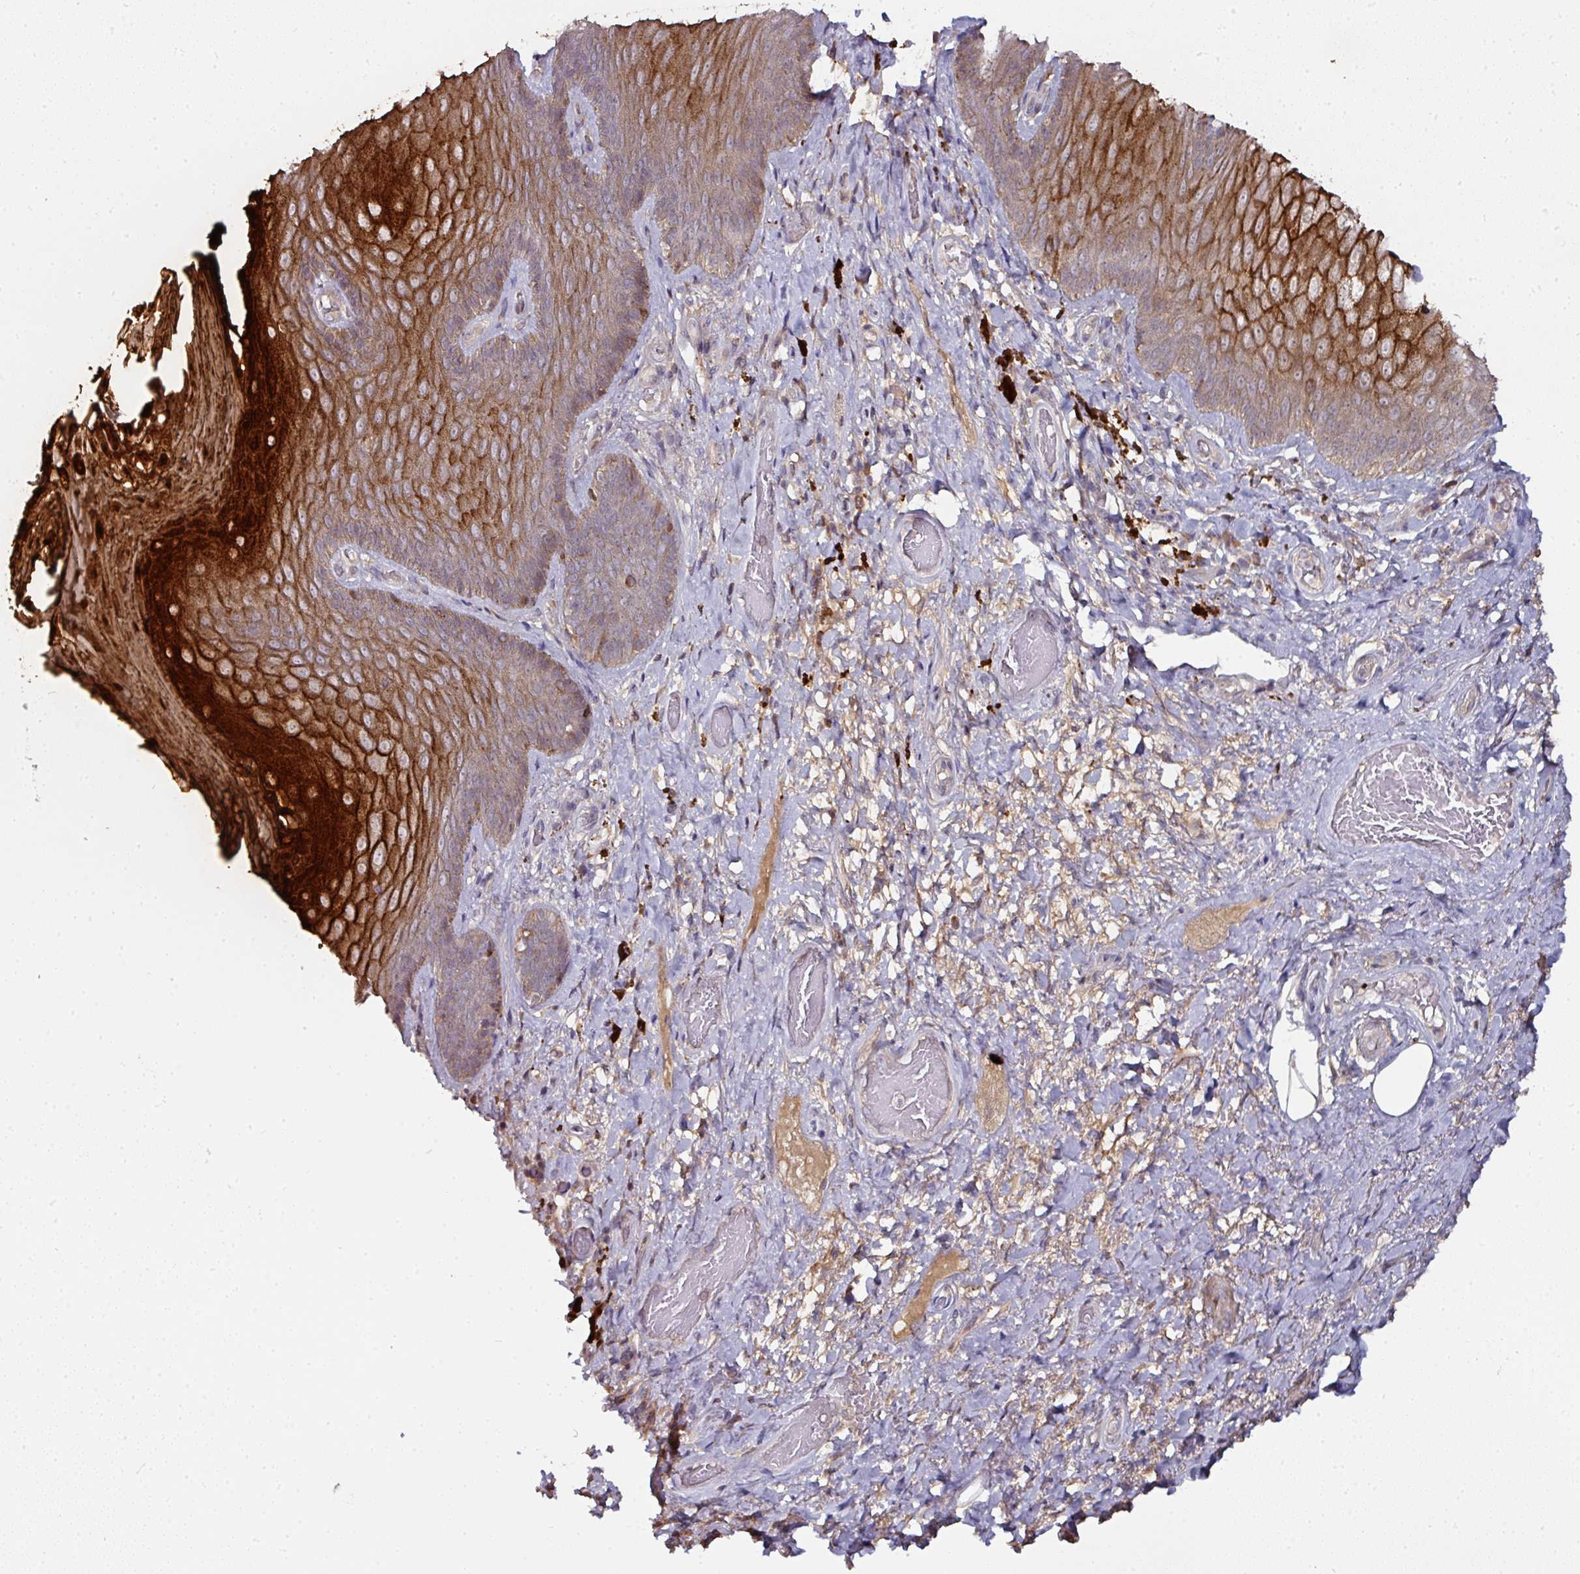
{"staining": {"intensity": "strong", "quantity": "<25%", "location": "cytoplasmic/membranous"}, "tissue": "skin", "cell_type": "Epidermal cells", "image_type": "normal", "snomed": [{"axis": "morphology", "description": "Normal tissue, NOS"}, {"axis": "topography", "description": "Anal"}, {"axis": "topography", "description": "Peripheral nerve tissue"}], "caption": "DAB immunohistochemical staining of unremarkable skin exhibits strong cytoplasmic/membranous protein expression in approximately <25% of epidermal cells.", "gene": "CTDSP2", "patient": {"sex": "male", "age": 53}}